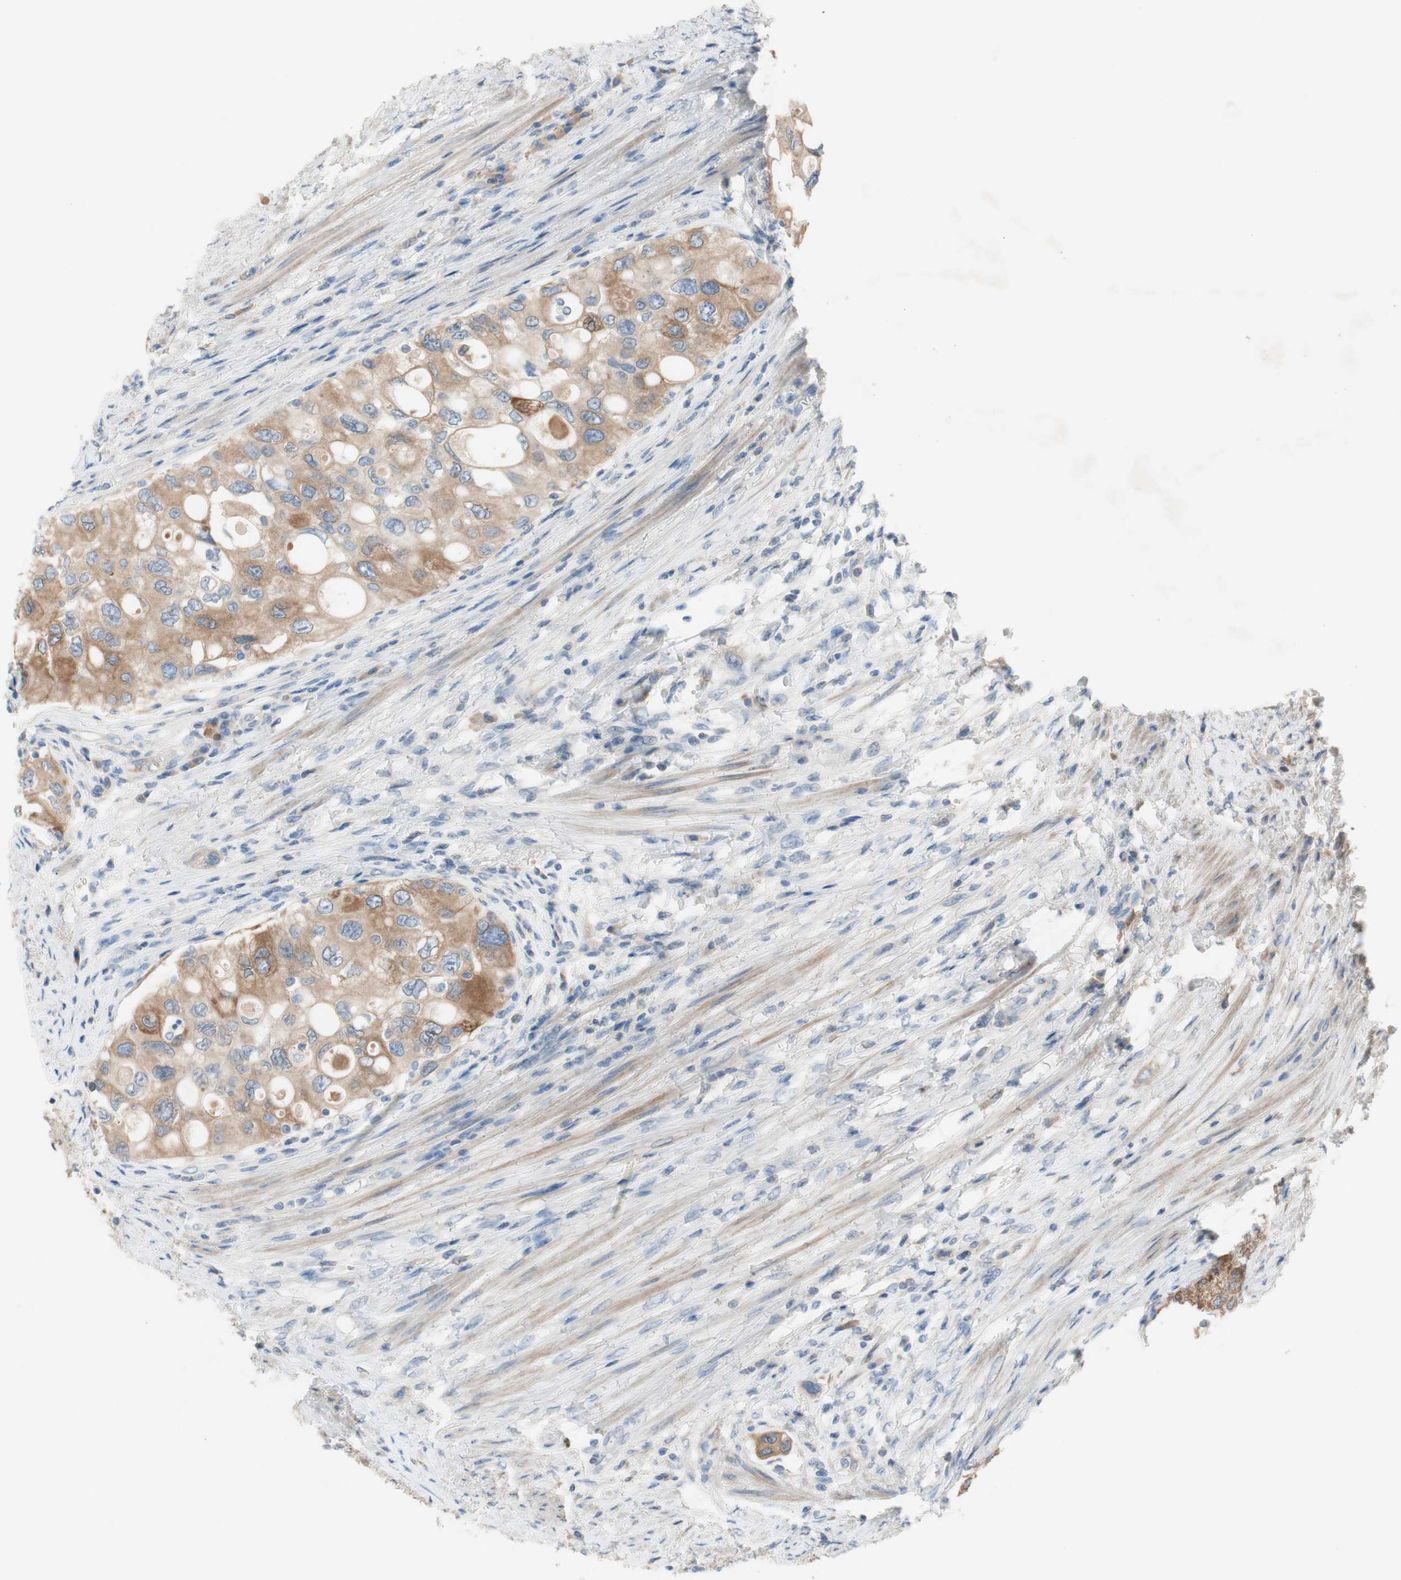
{"staining": {"intensity": "moderate", "quantity": ">75%", "location": "cytoplasmic/membranous"}, "tissue": "urothelial cancer", "cell_type": "Tumor cells", "image_type": "cancer", "snomed": [{"axis": "morphology", "description": "Urothelial carcinoma, High grade"}, {"axis": "topography", "description": "Urinary bladder"}], "caption": "Immunohistochemistry histopathology image of neoplastic tissue: urothelial cancer stained using immunohistochemistry reveals medium levels of moderate protein expression localized specifically in the cytoplasmic/membranous of tumor cells, appearing as a cytoplasmic/membranous brown color.", "gene": "FDFT1", "patient": {"sex": "female", "age": 56}}